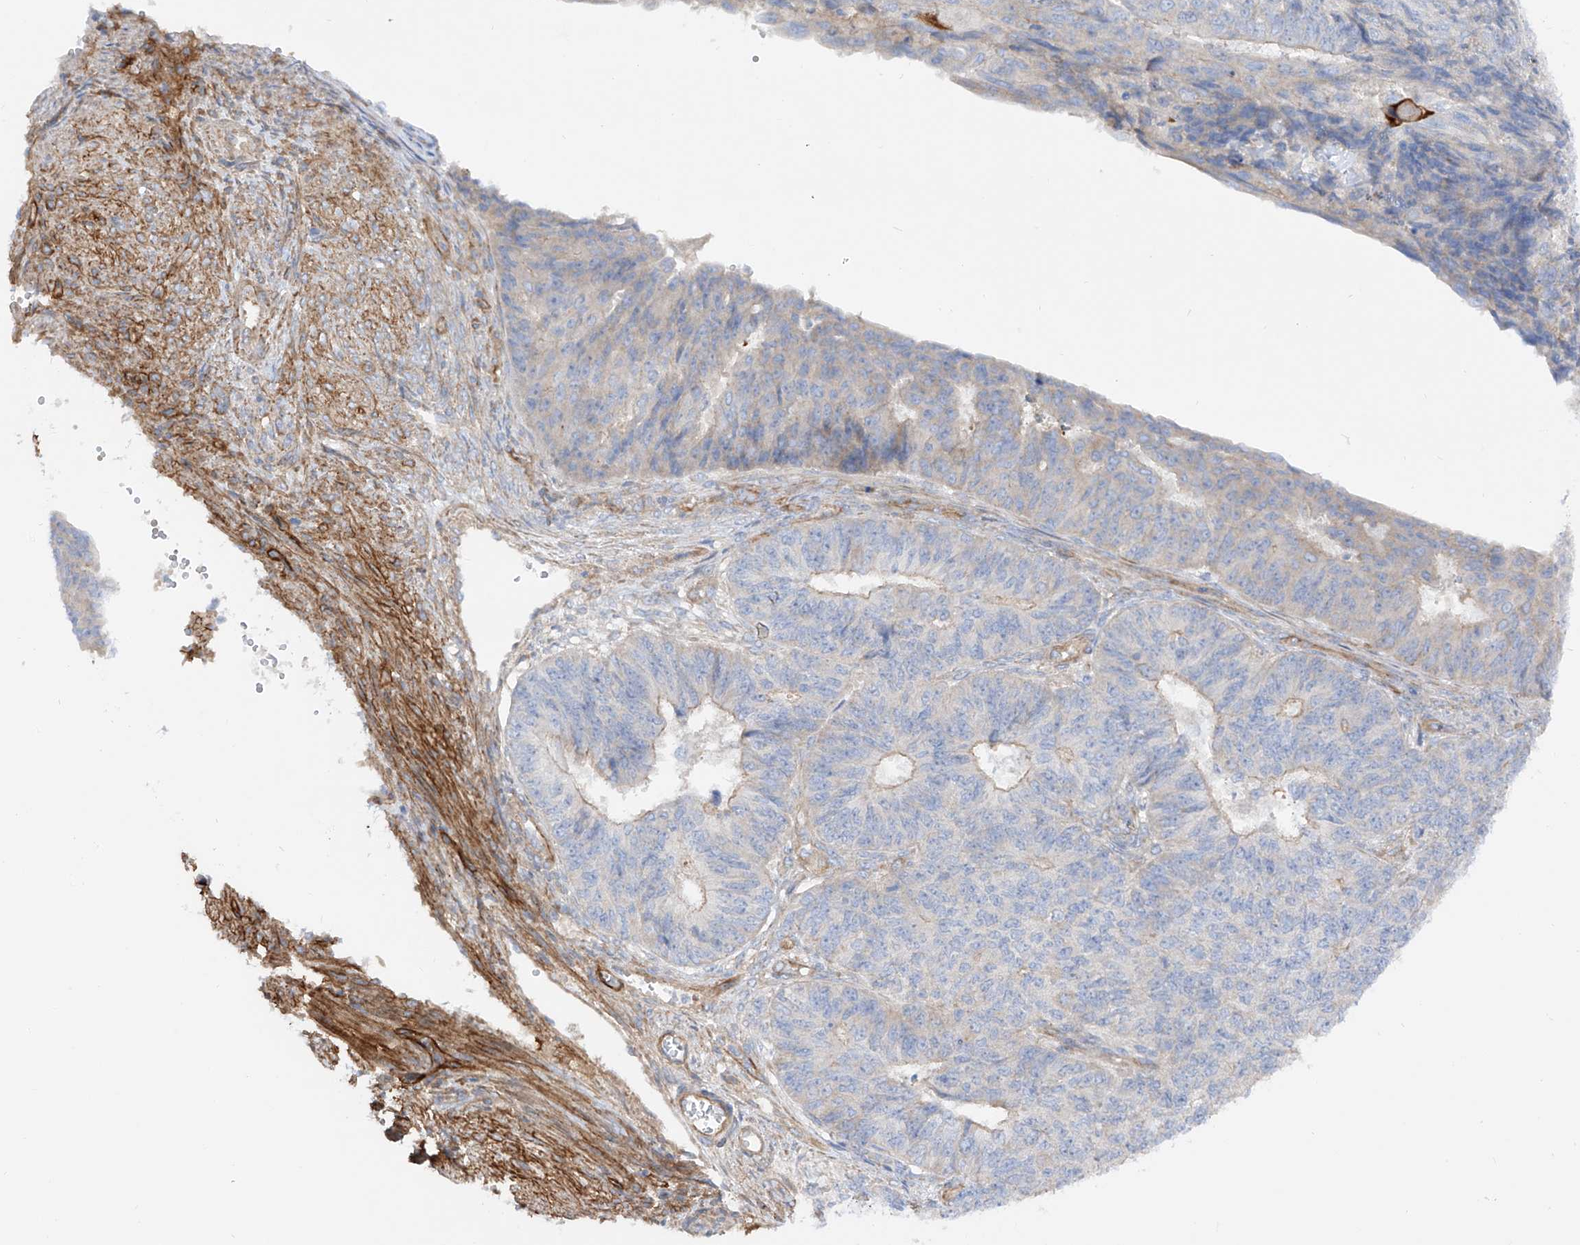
{"staining": {"intensity": "negative", "quantity": "none", "location": "none"}, "tissue": "endometrial cancer", "cell_type": "Tumor cells", "image_type": "cancer", "snomed": [{"axis": "morphology", "description": "Adenocarcinoma, NOS"}, {"axis": "topography", "description": "Endometrium"}], "caption": "An immunohistochemistry image of endometrial cancer (adenocarcinoma) is shown. There is no staining in tumor cells of endometrial cancer (adenocarcinoma).", "gene": "LCA5", "patient": {"sex": "female", "age": 32}}